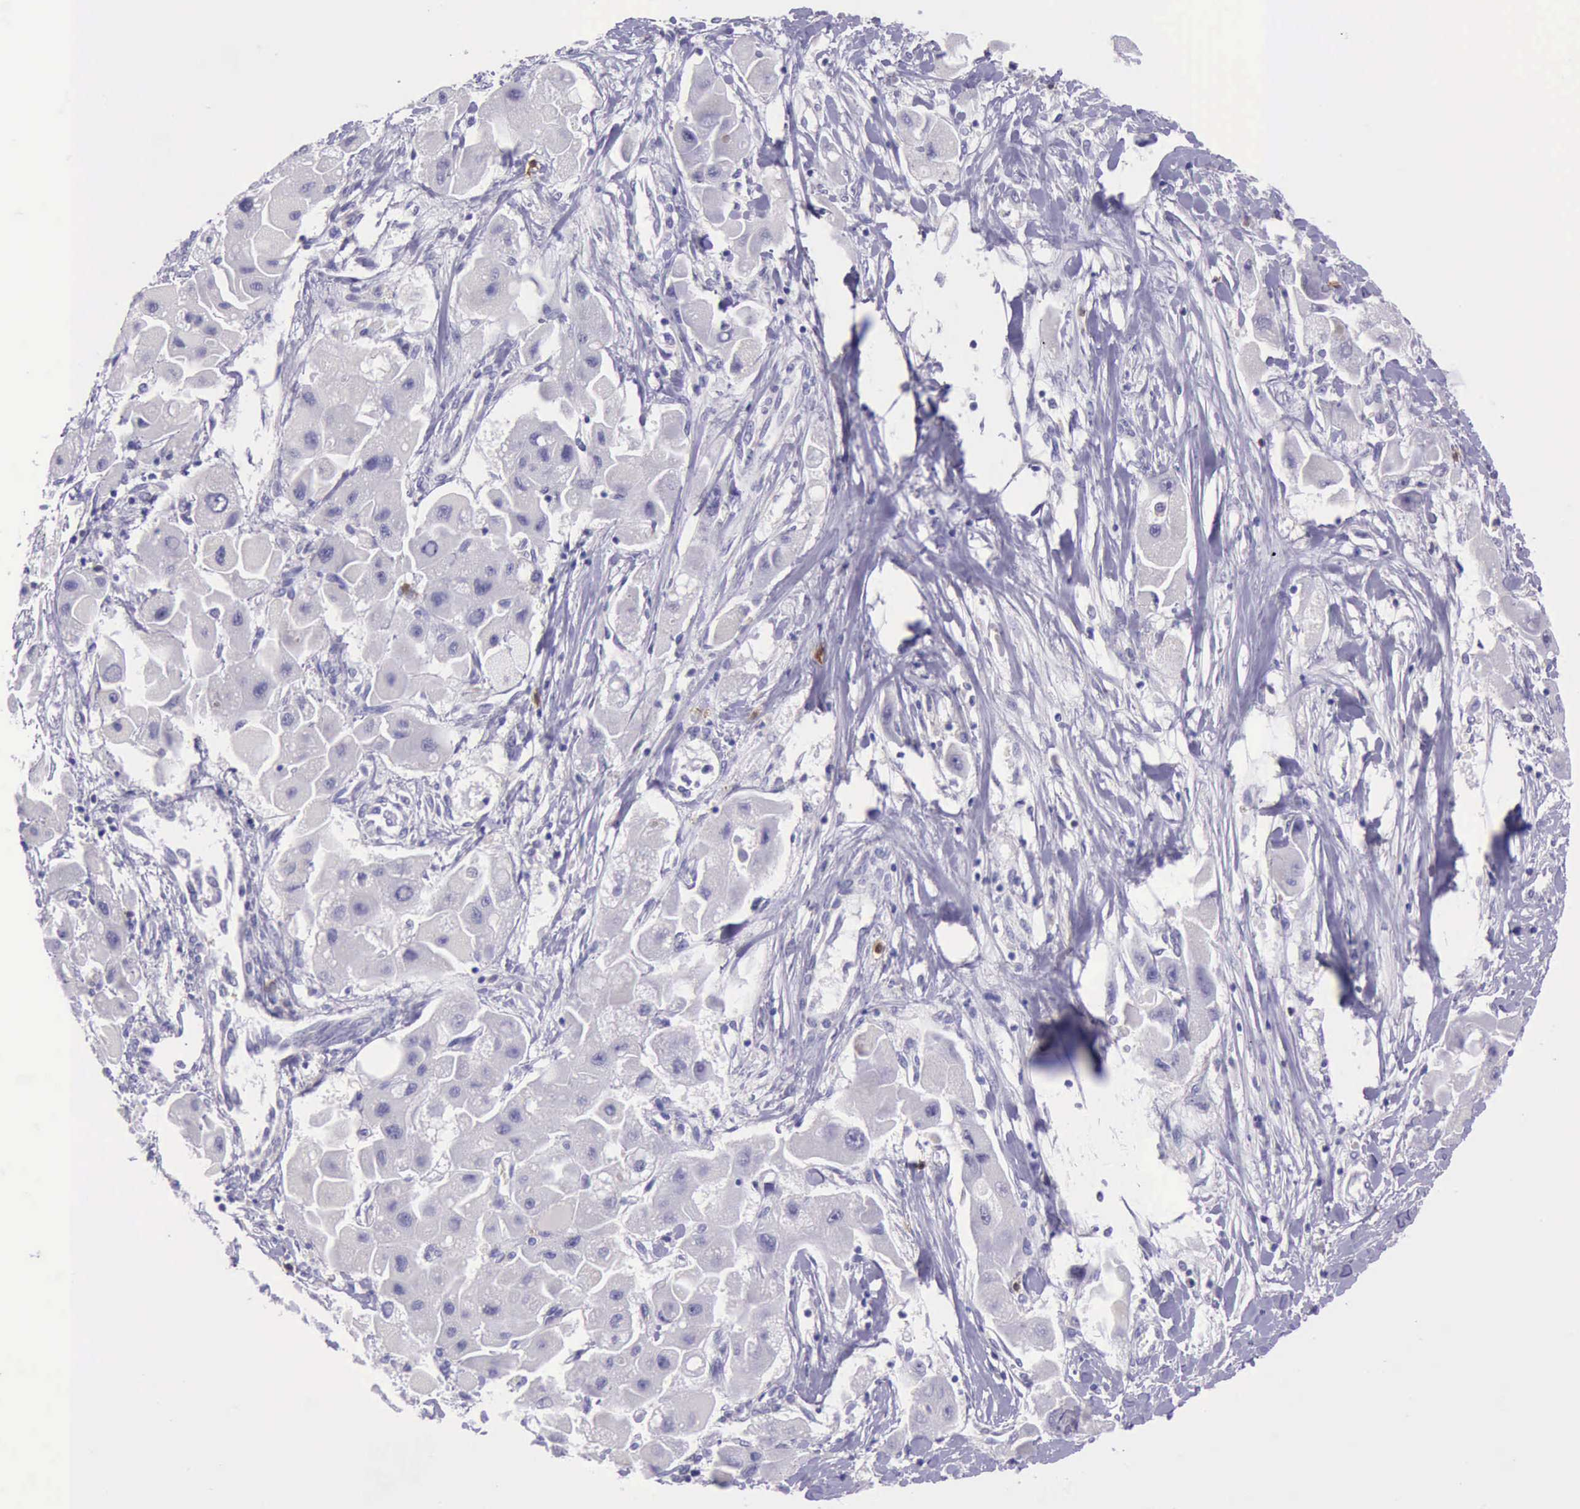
{"staining": {"intensity": "negative", "quantity": "none", "location": "none"}, "tissue": "liver cancer", "cell_type": "Tumor cells", "image_type": "cancer", "snomed": [{"axis": "morphology", "description": "Carcinoma, Hepatocellular, NOS"}, {"axis": "topography", "description": "Liver"}], "caption": "Hepatocellular carcinoma (liver) was stained to show a protein in brown. There is no significant staining in tumor cells.", "gene": "BTK", "patient": {"sex": "male", "age": 24}}